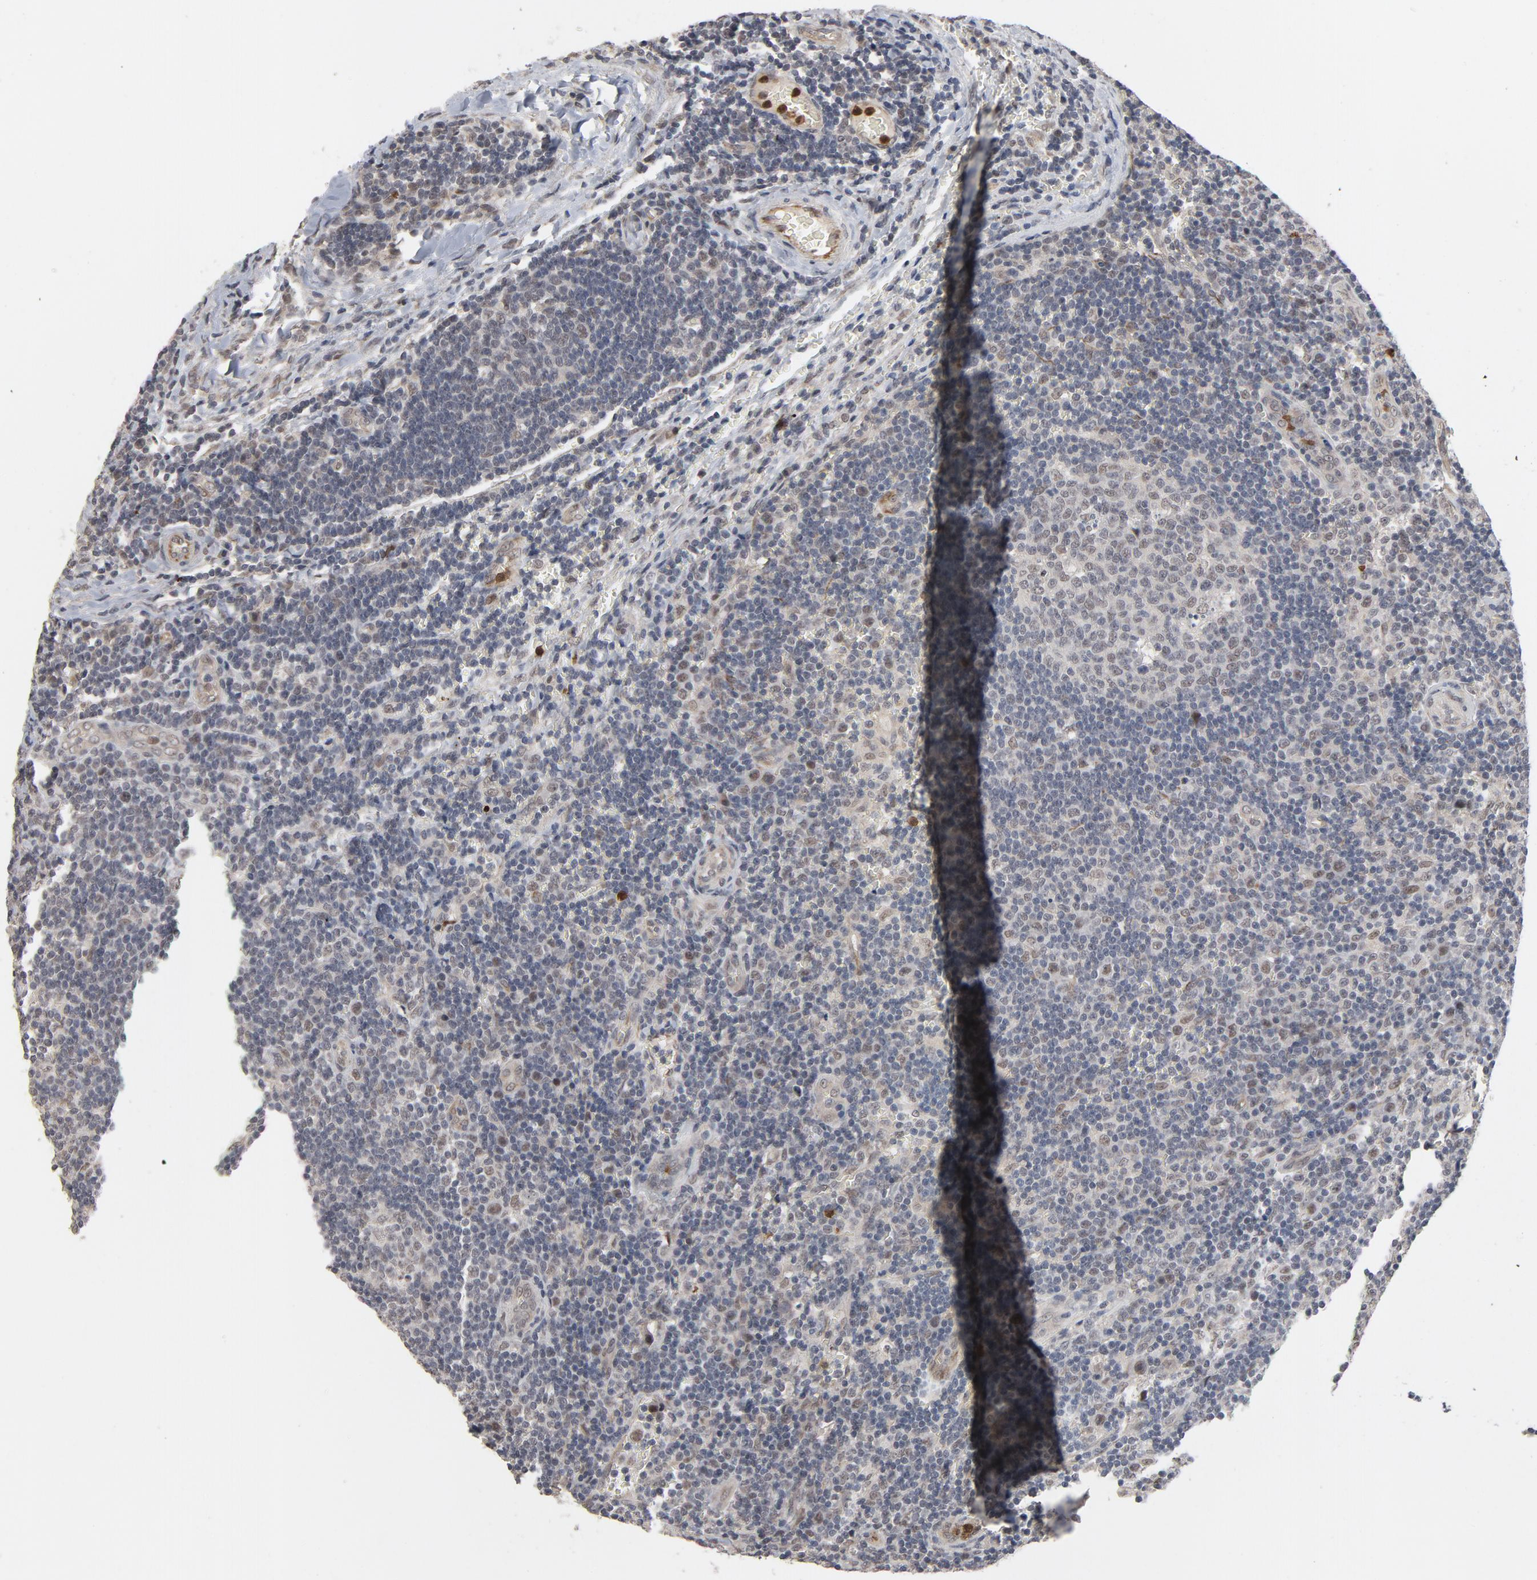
{"staining": {"intensity": "negative", "quantity": "none", "location": "none"}, "tissue": "lymph node", "cell_type": "Germinal center cells", "image_type": "normal", "snomed": [{"axis": "morphology", "description": "Normal tissue, NOS"}, {"axis": "topography", "description": "Lymph node"}, {"axis": "topography", "description": "Salivary gland"}], "caption": "Germinal center cells show no significant expression in benign lymph node.", "gene": "RTL5", "patient": {"sex": "male", "age": 8}}